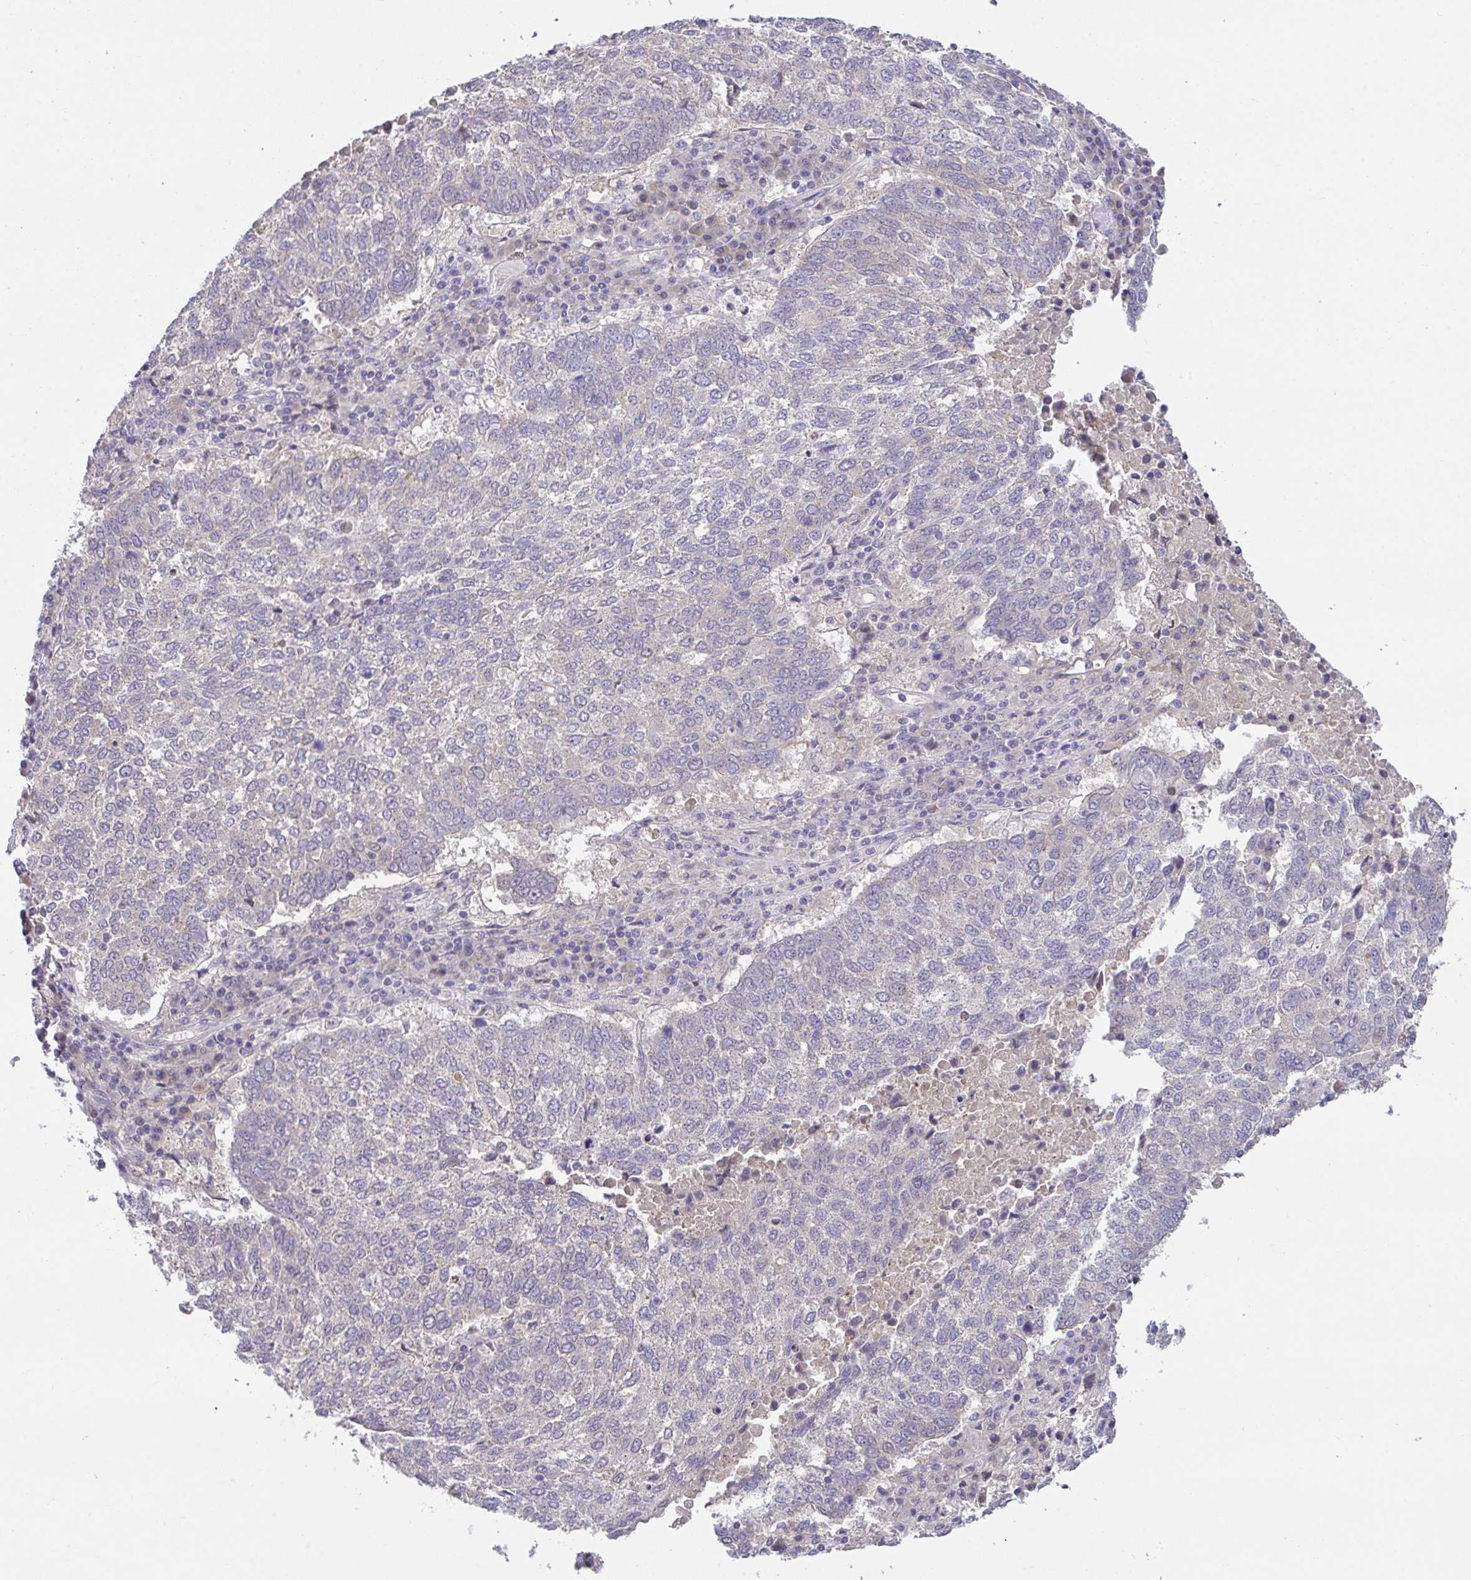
{"staining": {"intensity": "negative", "quantity": "none", "location": "none"}, "tissue": "lung cancer", "cell_type": "Tumor cells", "image_type": "cancer", "snomed": [{"axis": "morphology", "description": "Squamous cell carcinoma, NOS"}, {"axis": "topography", "description": "Lung"}], "caption": "Tumor cells show no significant staining in lung squamous cell carcinoma.", "gene": "GLTPD2", "patient": {"sex": "male", "age": 73}}